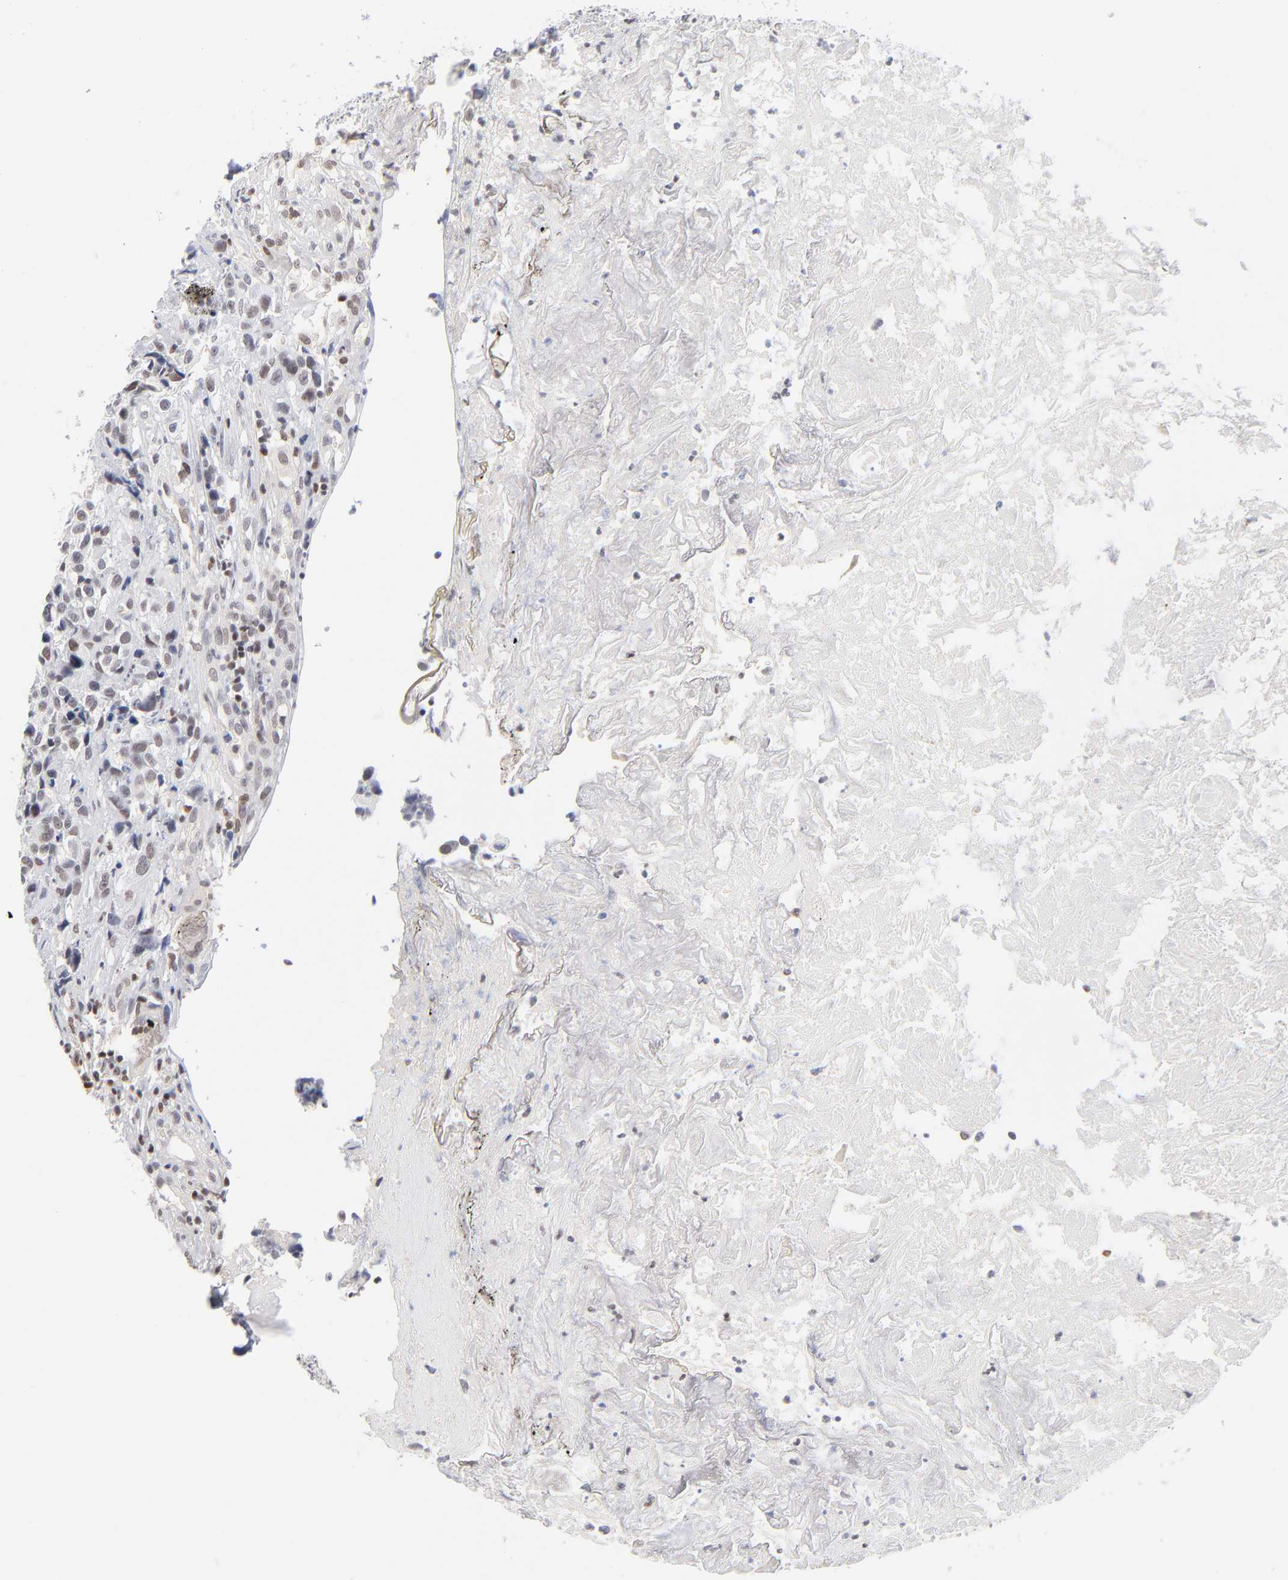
{"staining": {"intensity": "weak", "quantity": "<25%", "location": "nuclear"}, "tissue": "urothelial cancer", "cell_type": "Tumor cells", "image_type": "cancer", "snomed": [{"axis": "morphology", "description": "Urothelial carcinoma, High grade"}, {"axis": "topography", "description": "Urinary bladder"}], "caption": "There is no significant expression in tumor cells of urothelial cancer.", "gene": "MAX", "patient": {"sex": "female", "age": 81}}